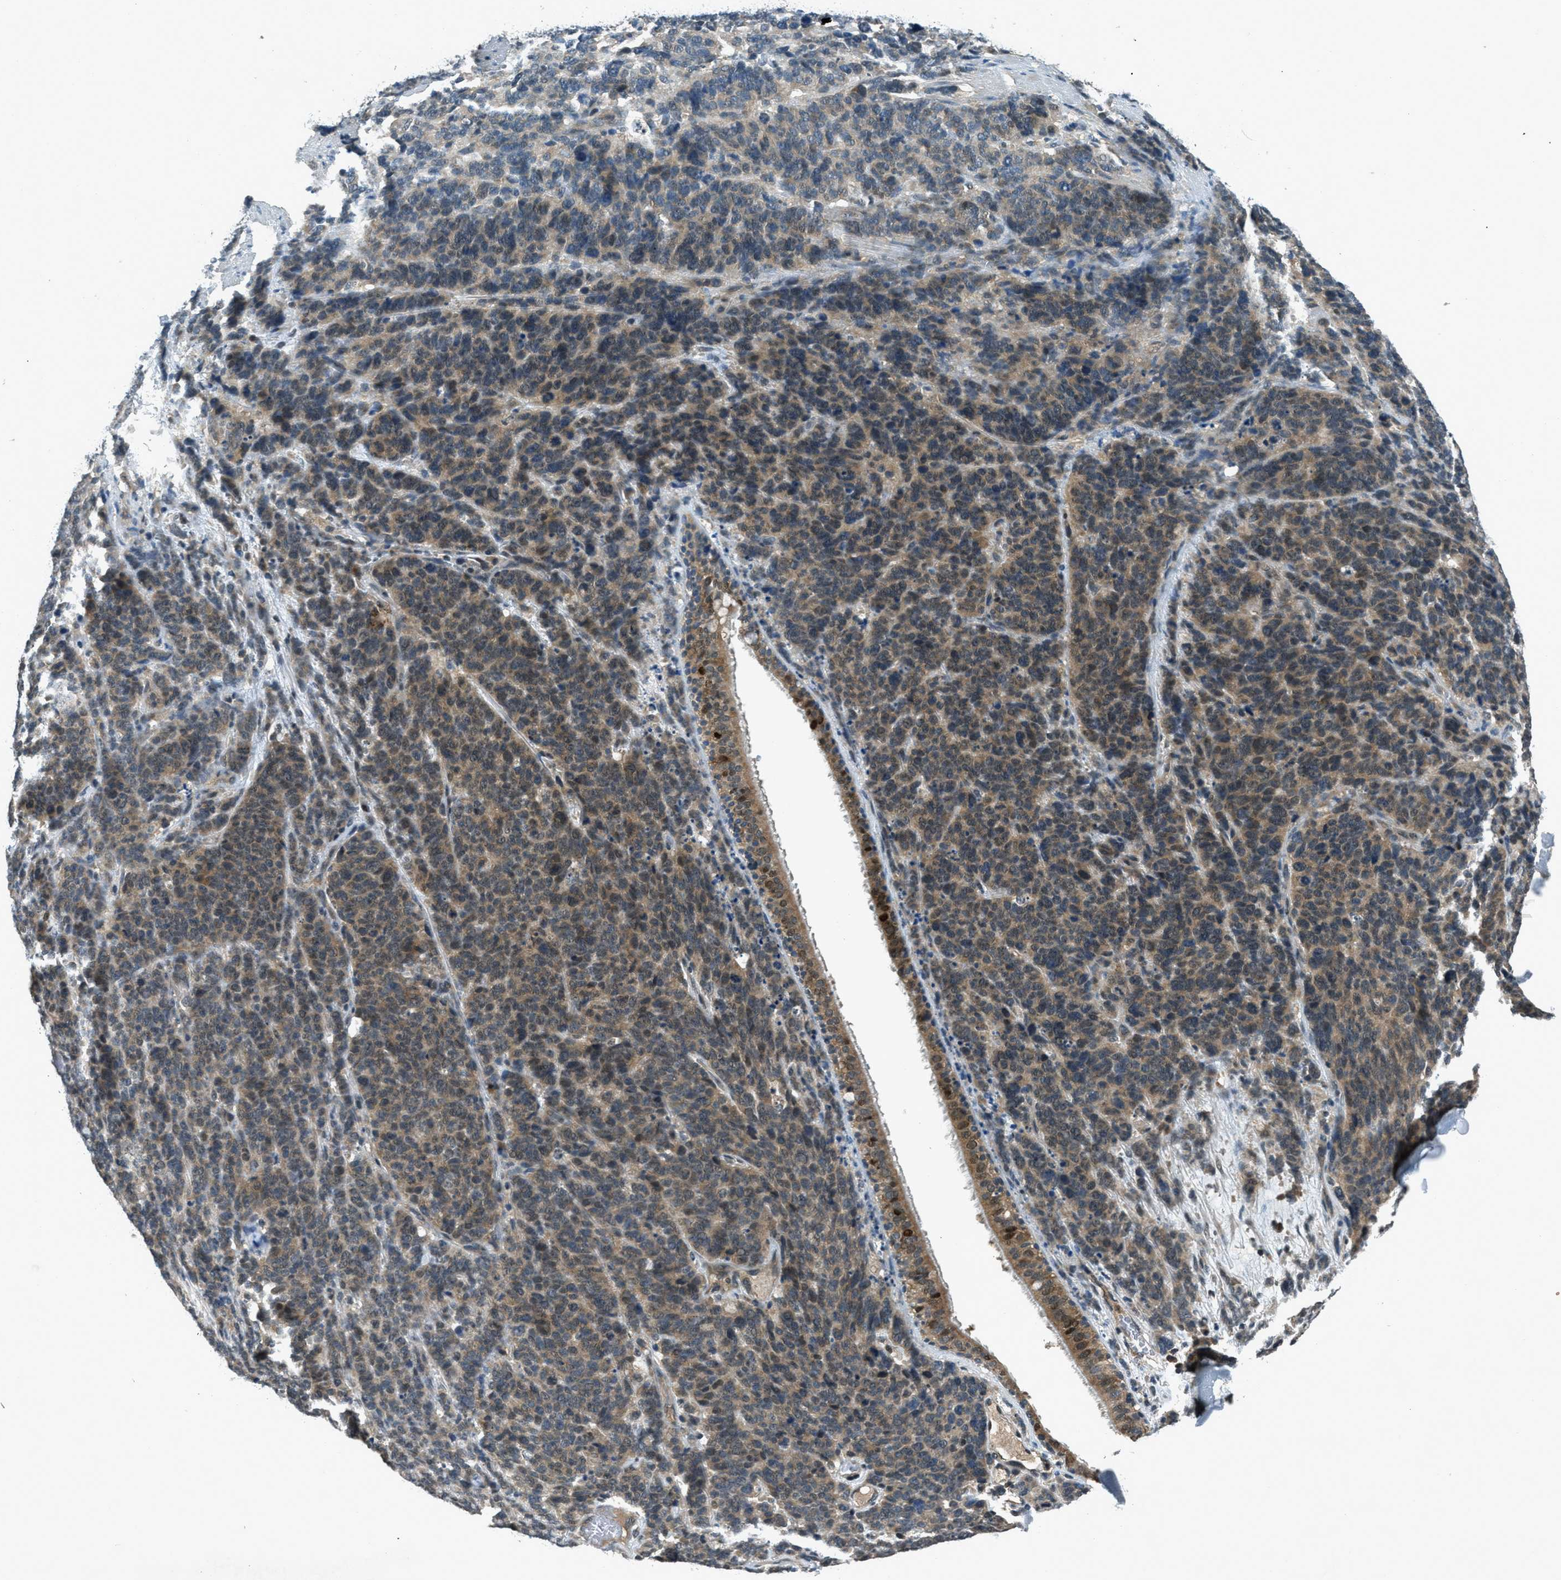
{"staining": {"intensity": "weak", "quantity": "25%-75%", "location": "cytoplasmic/membranous"}, "tissue": "lung cancer", "cell_type": "Tumor cells", "image_type": "cancer", "snomed": [{"axis": "morphology", "description": "Neoplasm, malignant, NOS"}, {"axis": "topography", "description": "Lung"}], "caption": "Immunohistochemistry of human lung malignant neoplasm demonstrates low levels of weak cytoplasmic/membranous staining in approximately 25%-75% of tumor cells.", "gene": "DUSP6", "patient": {"sex": "female", "age": 58}}